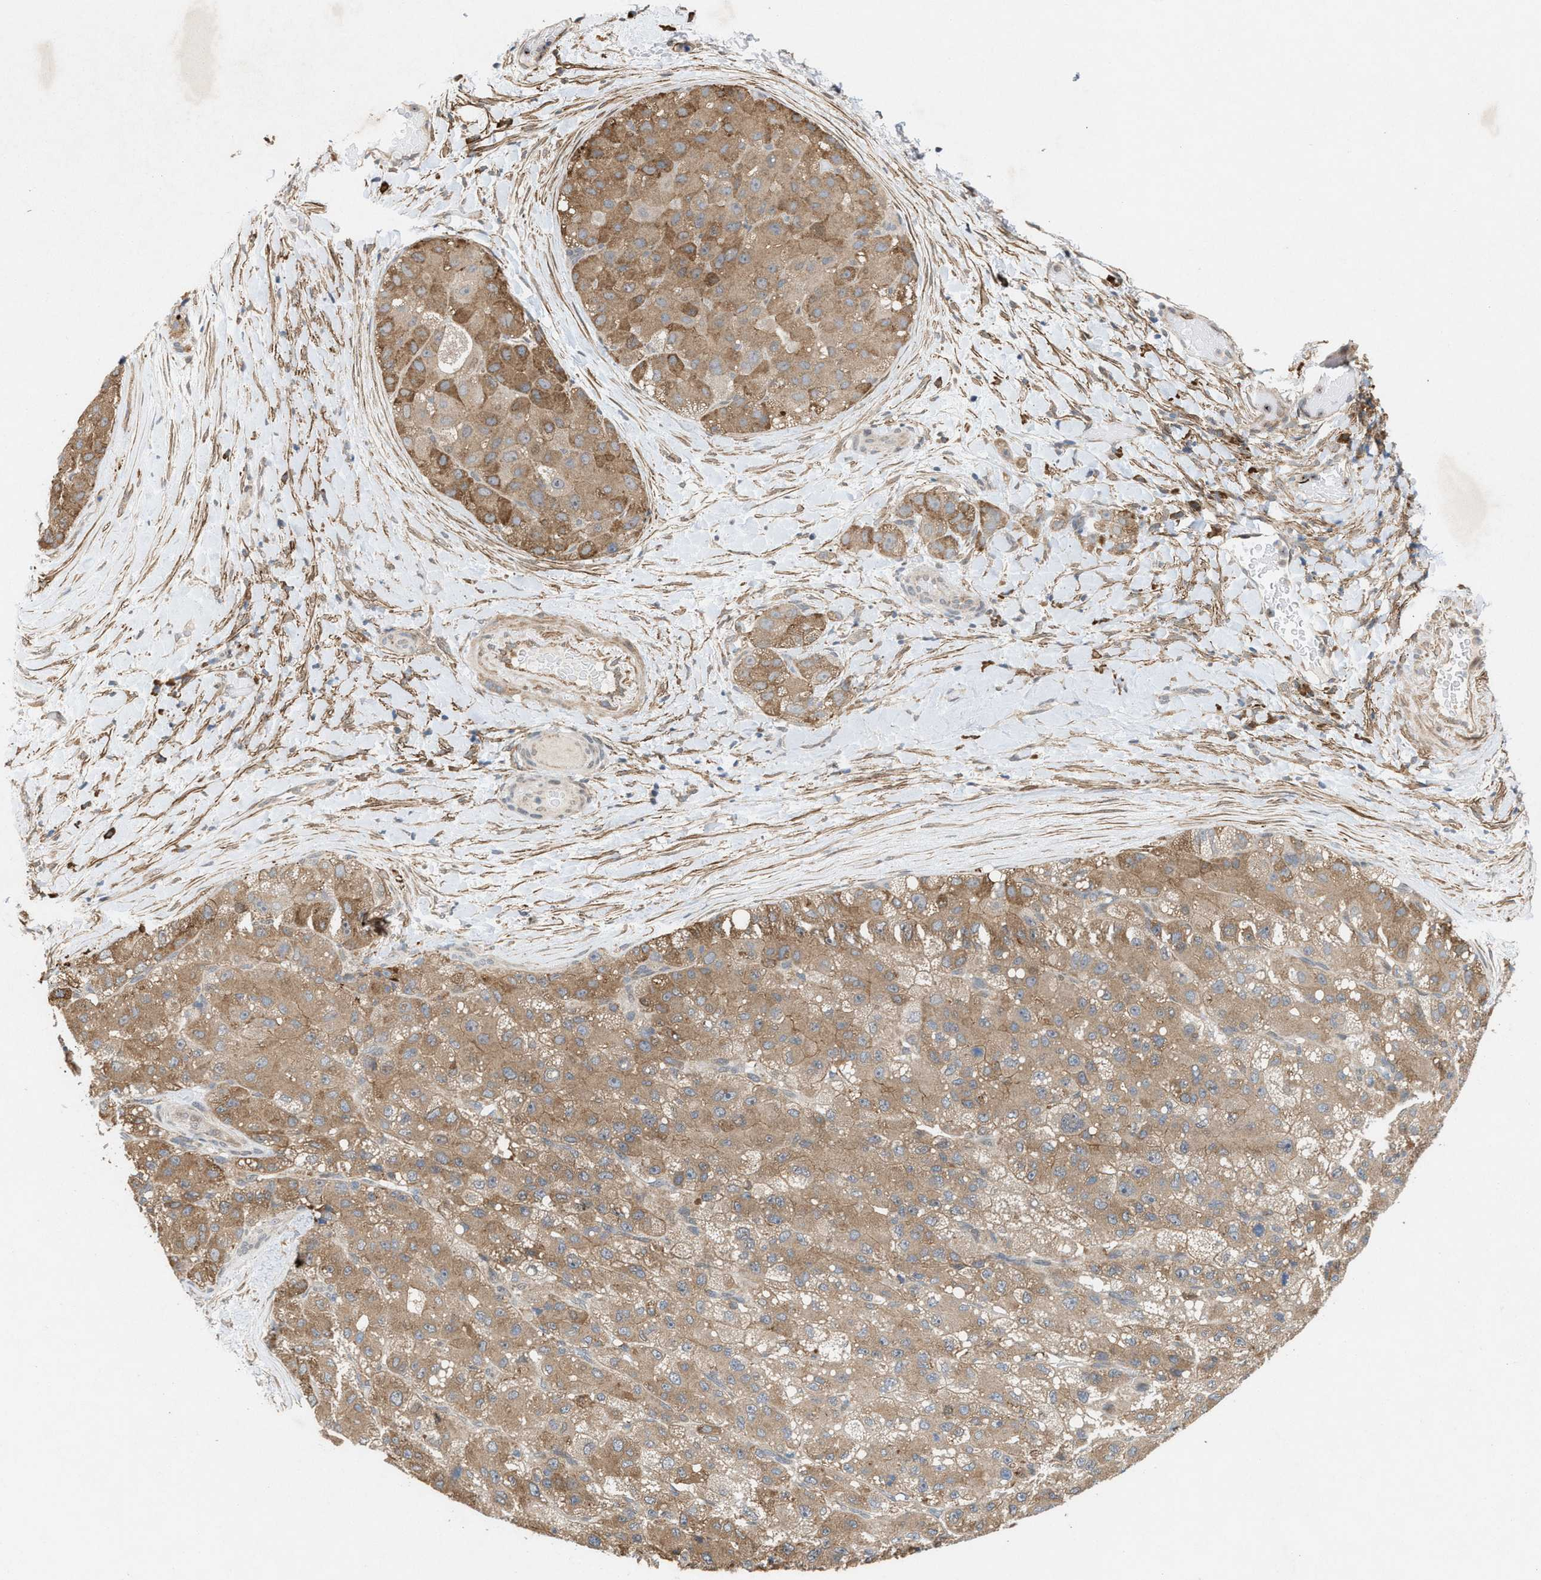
{"staining": {"intensity": "moderate", "quantity": ">75%", "location": "cytoplasmic/membranous"}, "tissue": "liver cancer", "cell_type": "Tumor cells", "image_type": "cancer", "snomed": [{"axis": "morphology", "description": "Carcinoma, Hepatocellular, NOS"}, {"axis": "topography", "description": "Liver"}], "caption": "About >75% of tumor cells in liver cancer demonstrate moderate cytoplasmic/membranous protein expression as visualized by brown immunohistochemical staining.", "gene": "MFSD6", "patient": {"sex": "male", "age": 80}}